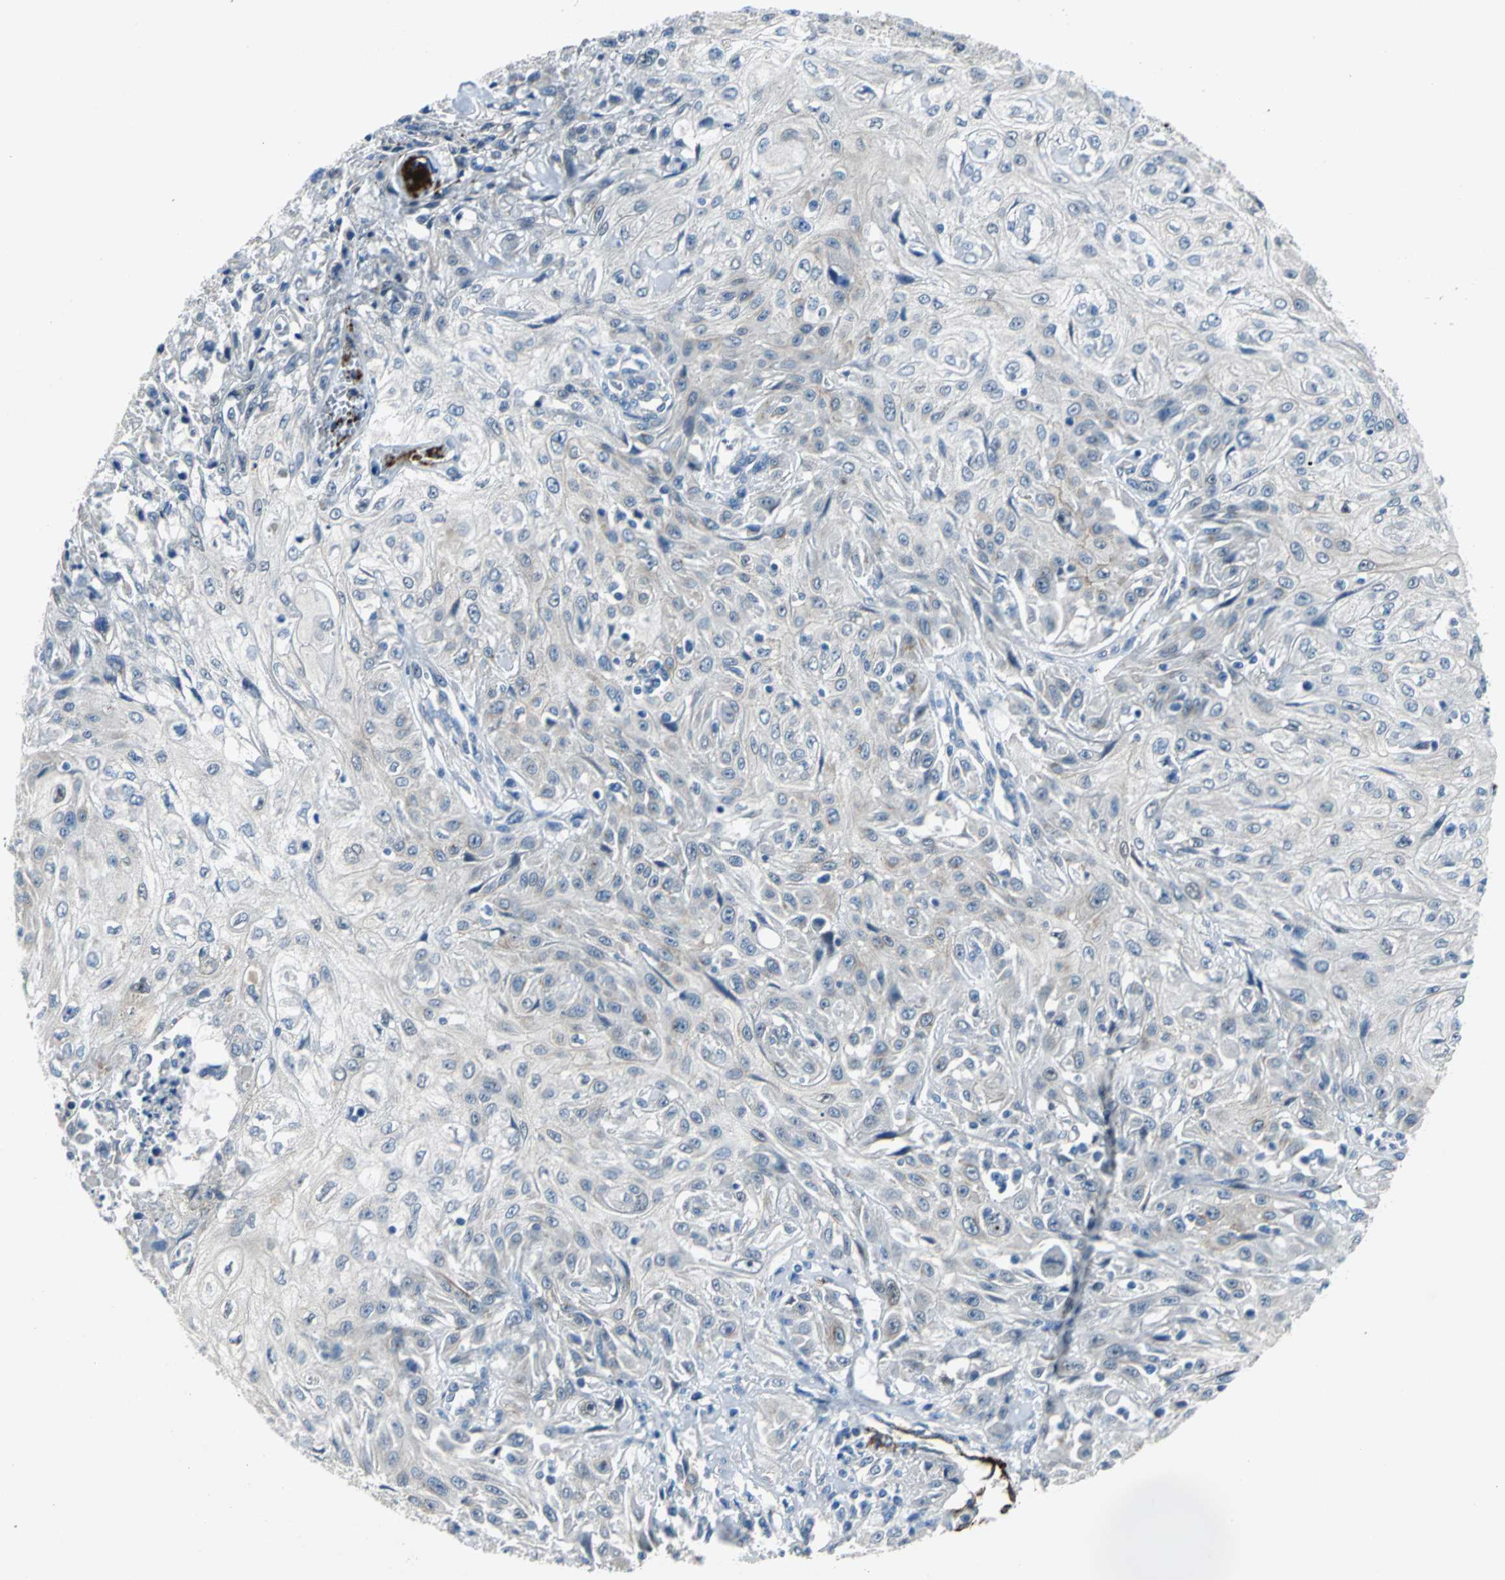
{"staining": {"intensity": "weak", "quantity": "25%-75%", "location": "cytoplasmic/membranous"}, "tissue": "skin cancer", "cell_type": "Tumor cells", "image_type": "cancer", "snomed": [{"axis": "morphology", "description": "Squamous cell carcinoma, NOS"}, {"axis": "topography", "description": "Skin"}], "caption": "Human skin cancer stained with a brown dye reveals weak cytoplasmic/membranous positive expression in approximately 25%-75% of tumor cells.", "gene": "SELP", "patient": {"sex": "male", "age": 75}}